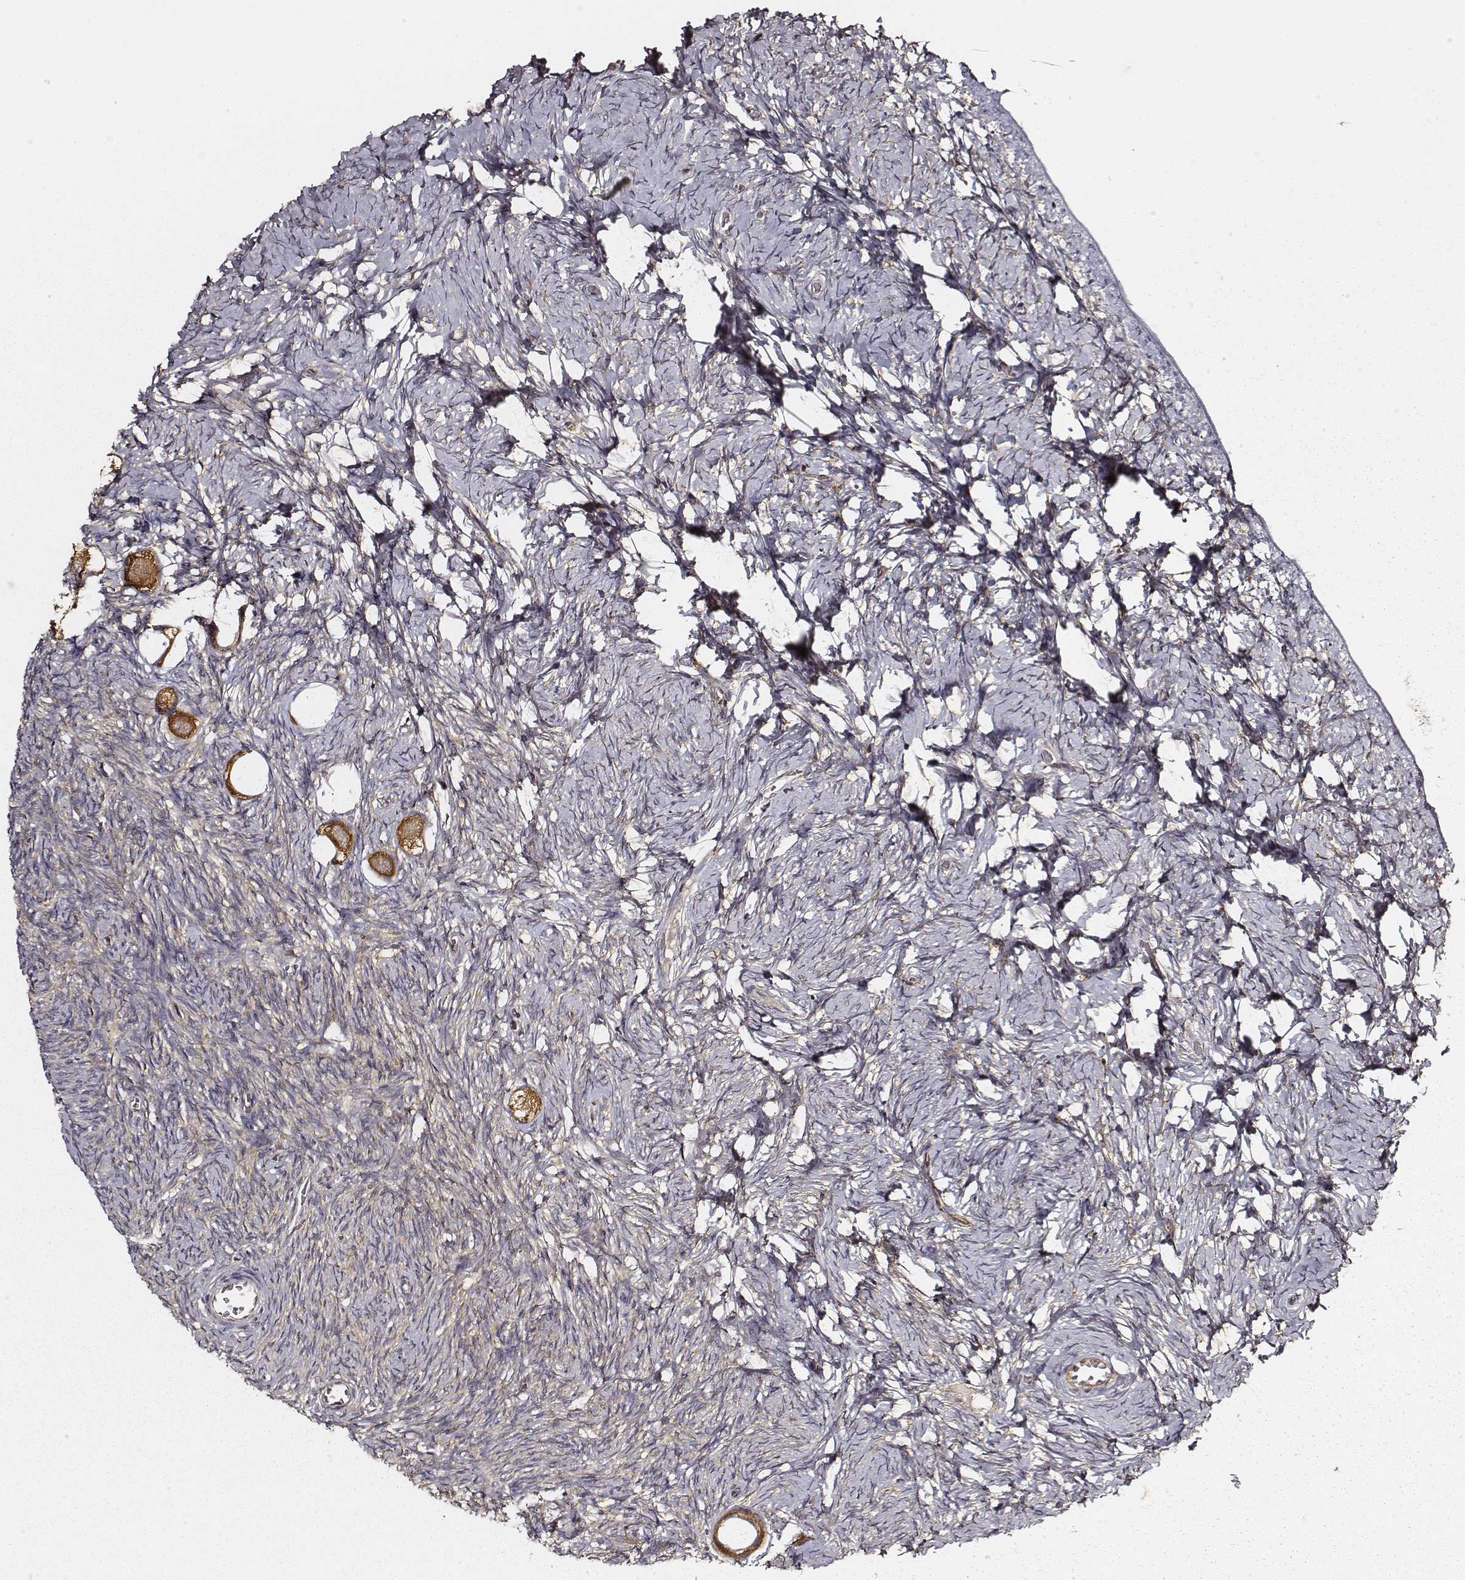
{"staining": {"intensity": "strong", "quantity": ">75%", "location": "cytoplasmic/membranous"}, "tissue": "ovary", "cell_type": "Follicle cells", "image_type": "normal", "snomed": [{"axis": "morphology", "description": "Normal tissue, NOS"}, {"axis": "topography", "description": "Ovary"}], "caption": "Immunohistochemistry histopathology image of unremarkable ovary: ovary stained using IHC displays high levels of strong protein expression localized specifically in the cytoplasmic/membranous of follicle cells, appearing as a cytoplasmic/membranous brown color.", "gene": "CARS1", "patient": {"sex": "female", "age": 27}}